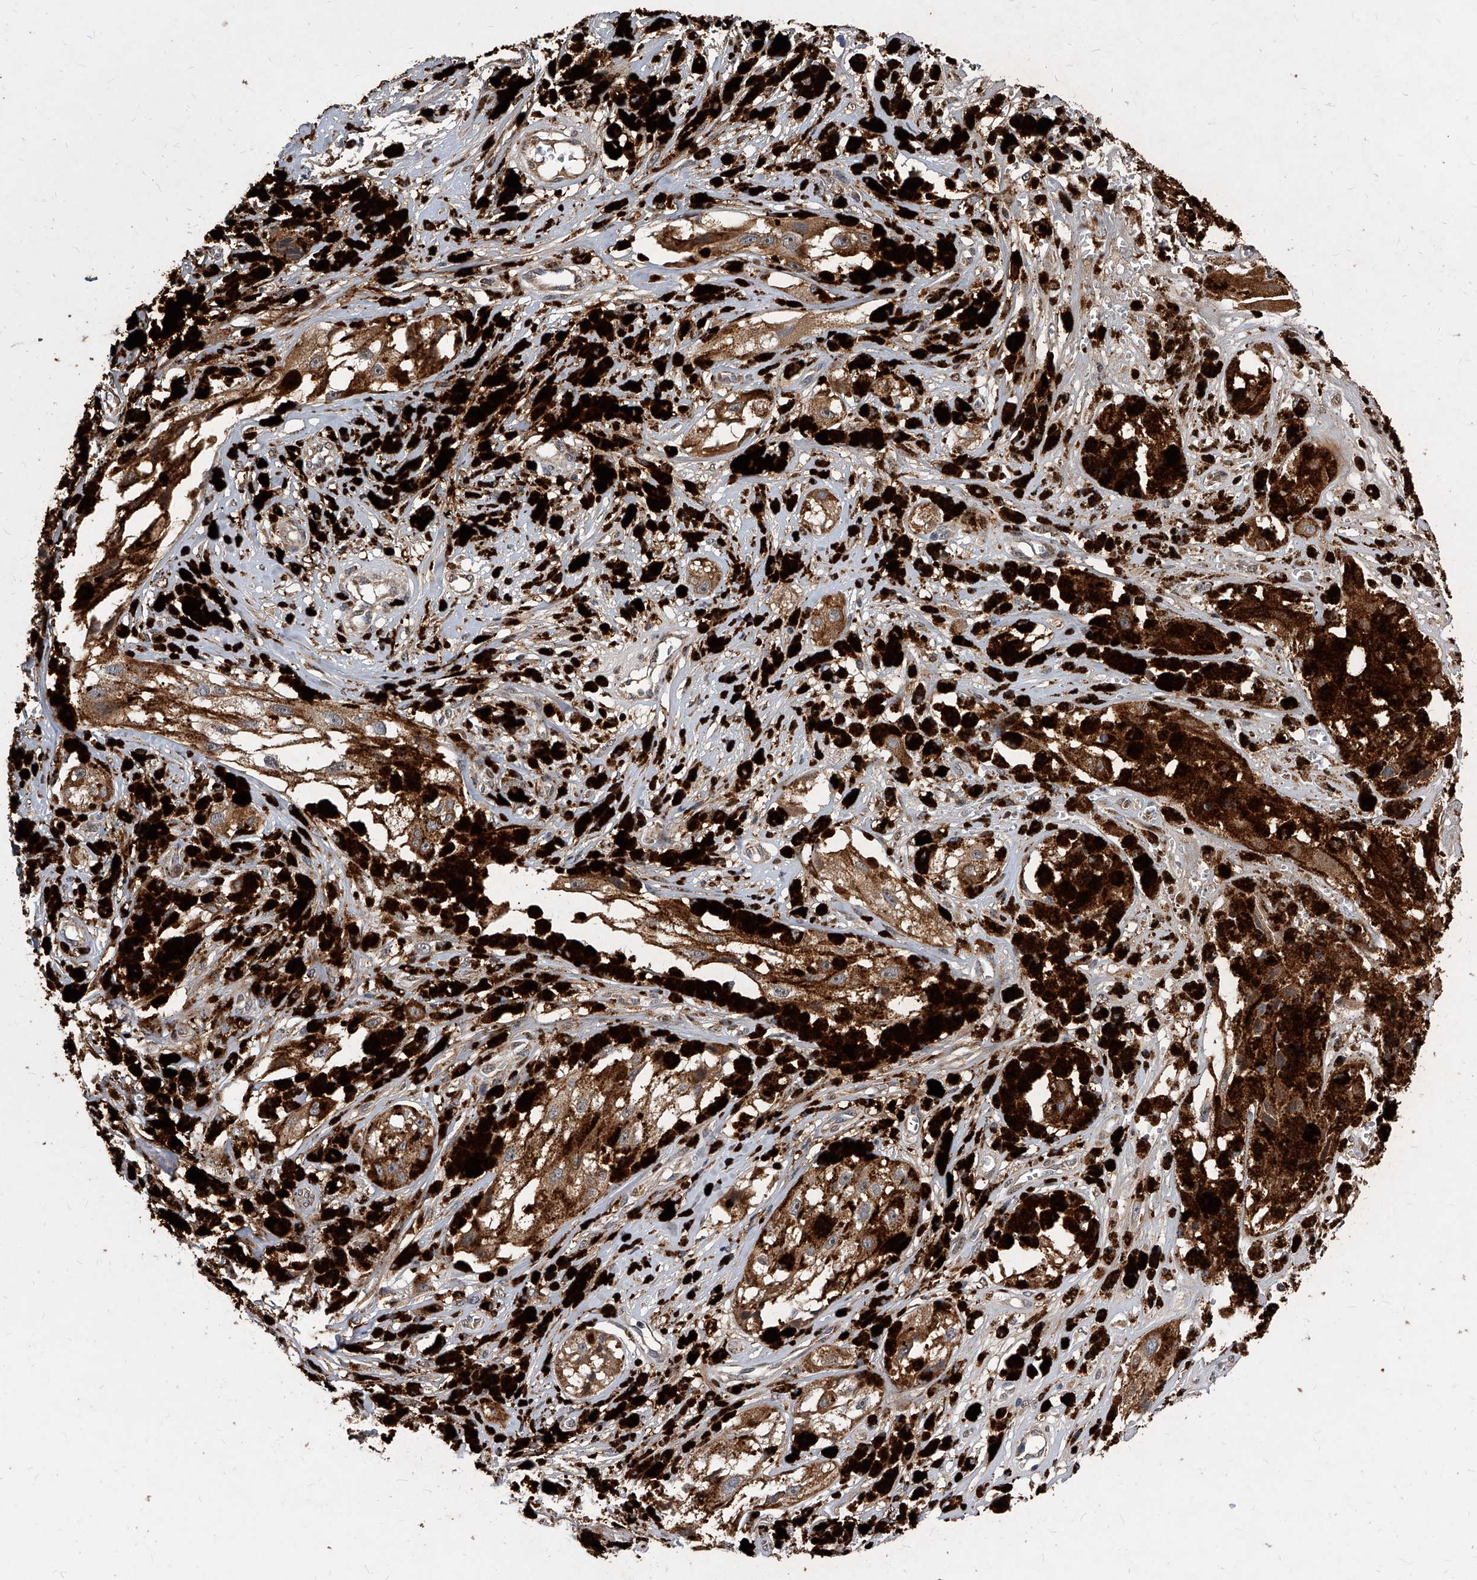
{"staining": {"intensity": "weak", "quantity": ">75%", "location": "cytoplasmic/membranous"}, "tissue": "melanoma", "cell_type": "Tumor cells", "image_type": "cancer", "snomed": [{"axis": "morphology", "description": "Malignant melanoma, NOS"}, {"axis": "topography", "description": "Skin"}], "caption": "This image reveals IHC staining of malignant melanoma, with low weak cytoplasmic/membranous positivity in approximately >75% of tumor cells.", "gene": "SOBP", "patient": {"sex": "male", "age": 88}}